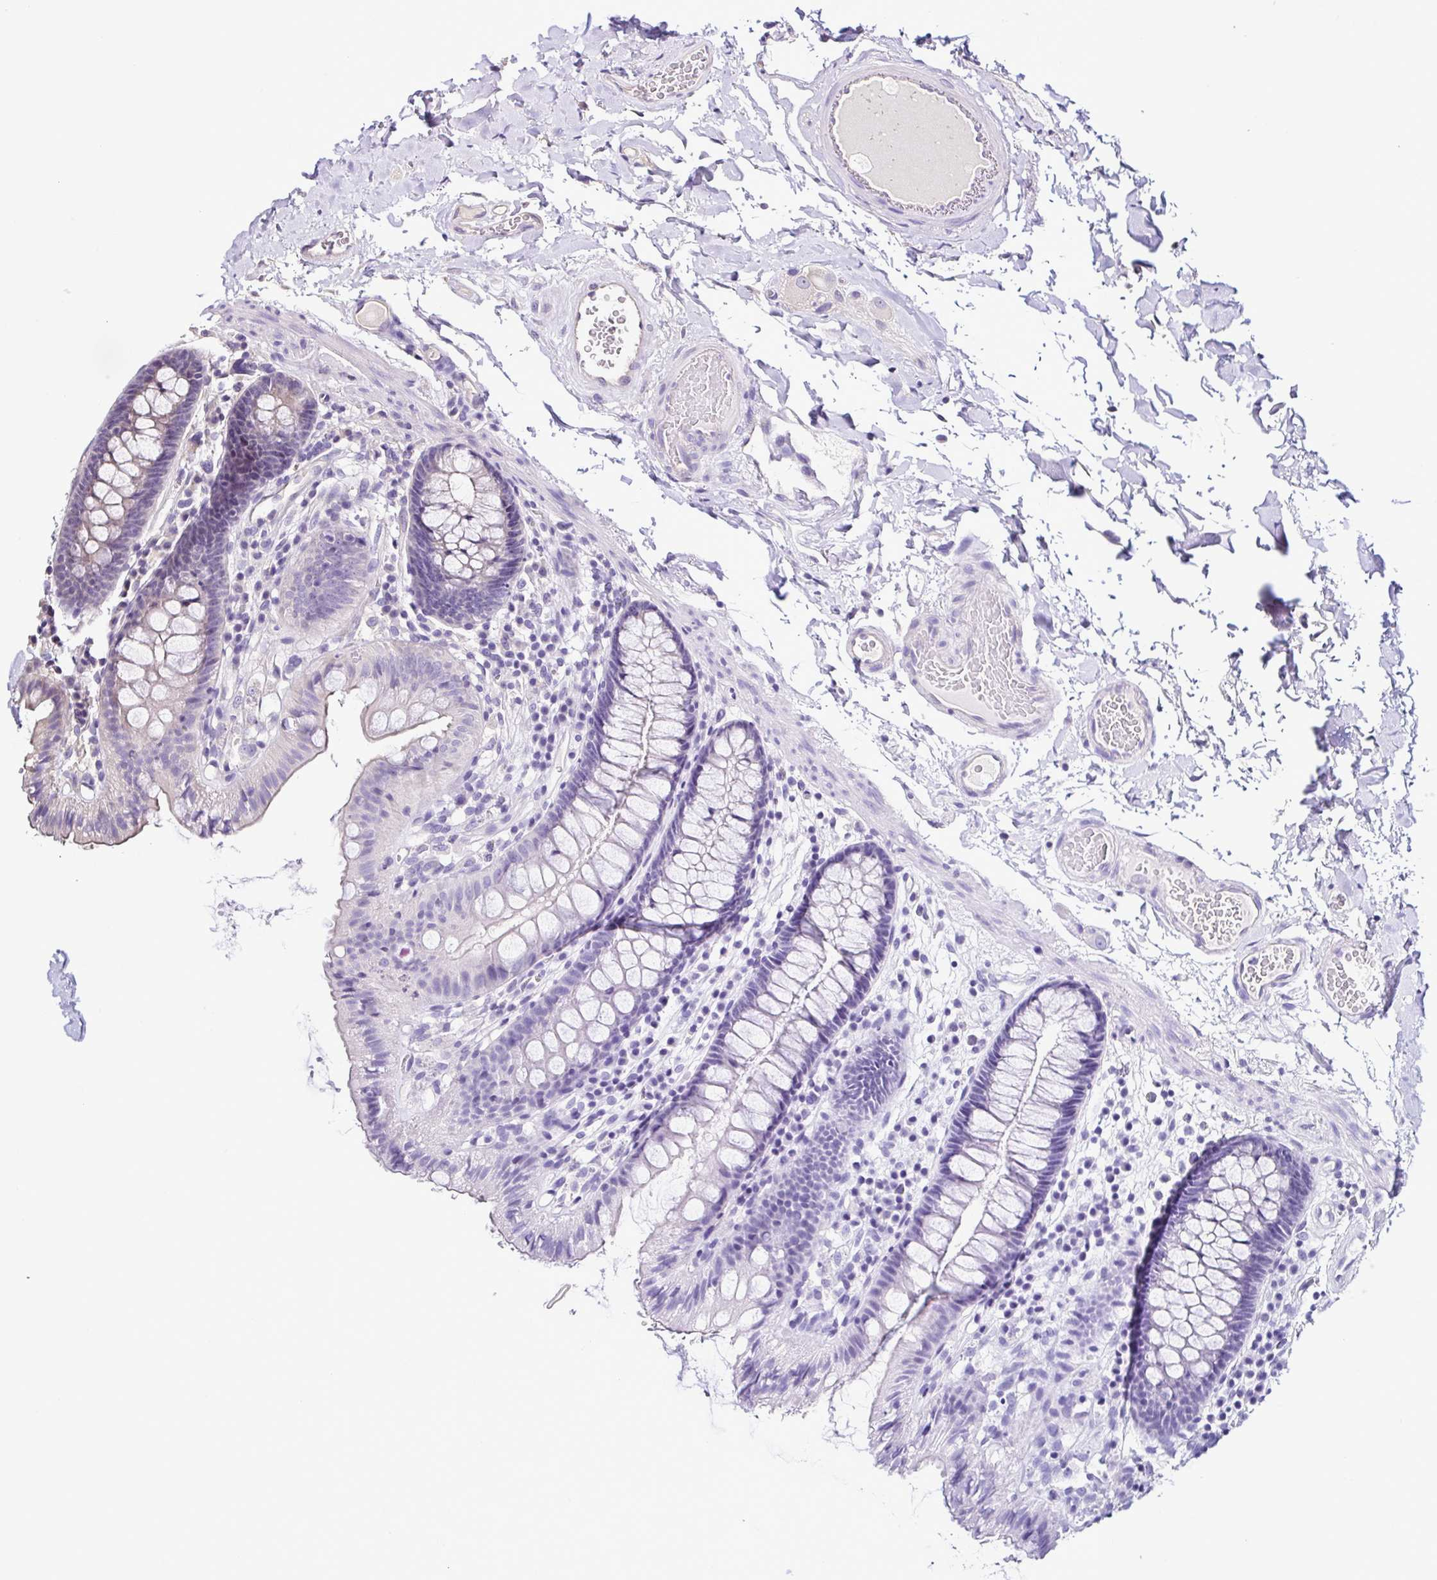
{"staining": {"intensity": "negative", "quantity": "none", "location": "none"}, "tissue": "colon", "cell_type": "Endothelial cells", "image_type": "normal", "snomed": [{"axis": "morphology", "description": "Normal tissue, NOS"}, {"axis": "topography", "description": "Colon"}], "caption": "Protein analysis of normal colon reveals no significant staining in endothelial cells.", "gene": "LMOD2", "patient": {"sex": "male", "age": 84}}